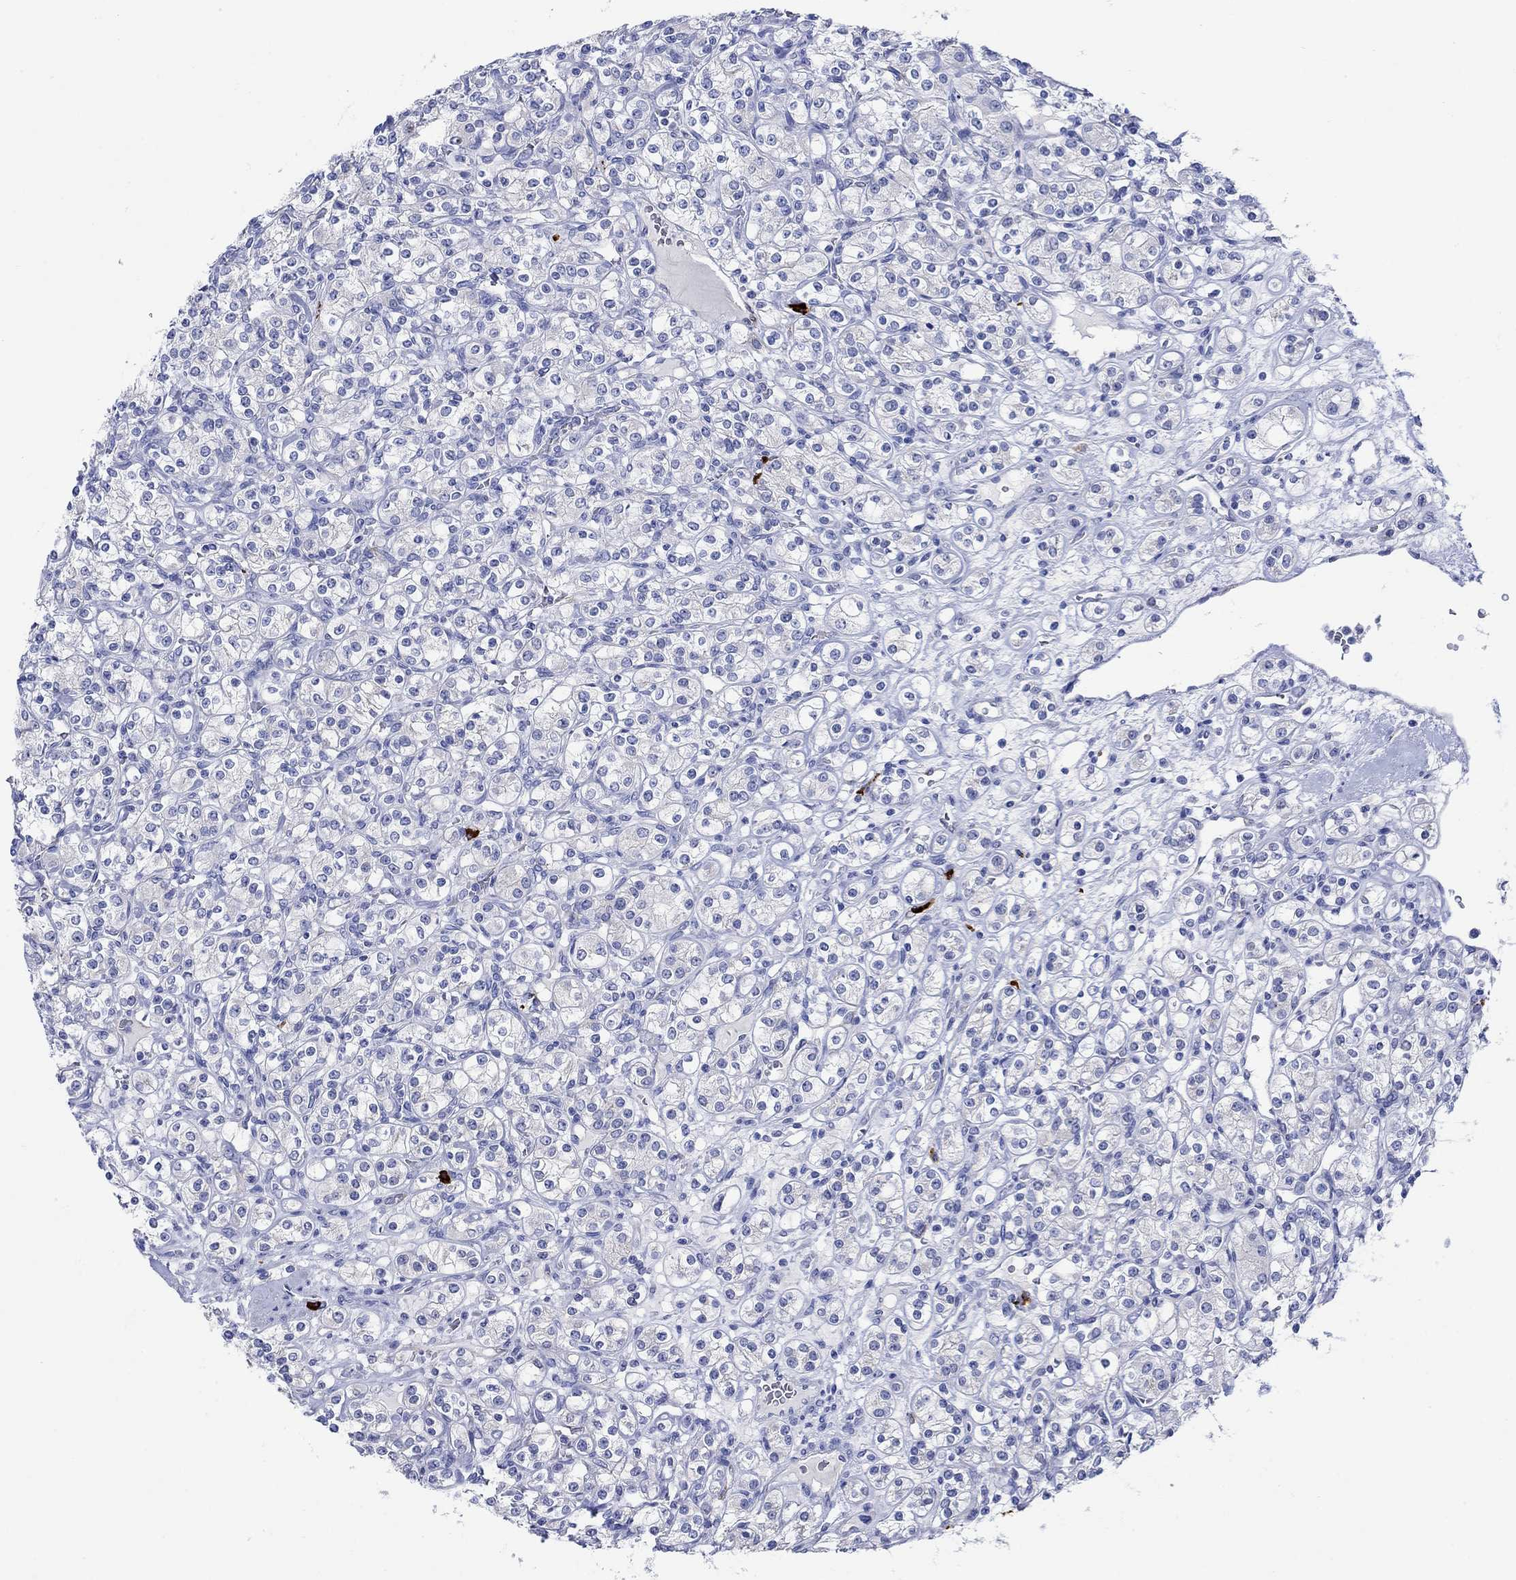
{"staining": {"intensity": "negative", "quantity": "none", "location": "none"}, "tissue": "renal cancer", "cell_type": "Tumor cells", "image_type": "cancer", "snomed": [{"axis": "morphology", "description": "Adenocarcinoma, NOS"}, {"axis": "topography", "description": "Kidney"}], "caption": "High power microscopy photomicrograph of an immunohistochemistry histopathology image of renal adenocarcinoma, revealing no significant positivity in tumor cells. (Immunohistochemistry, brightfield microscopy, high magnification).", "gene": "P2RY6", "patient": {"sex": "male", "age": 77}}